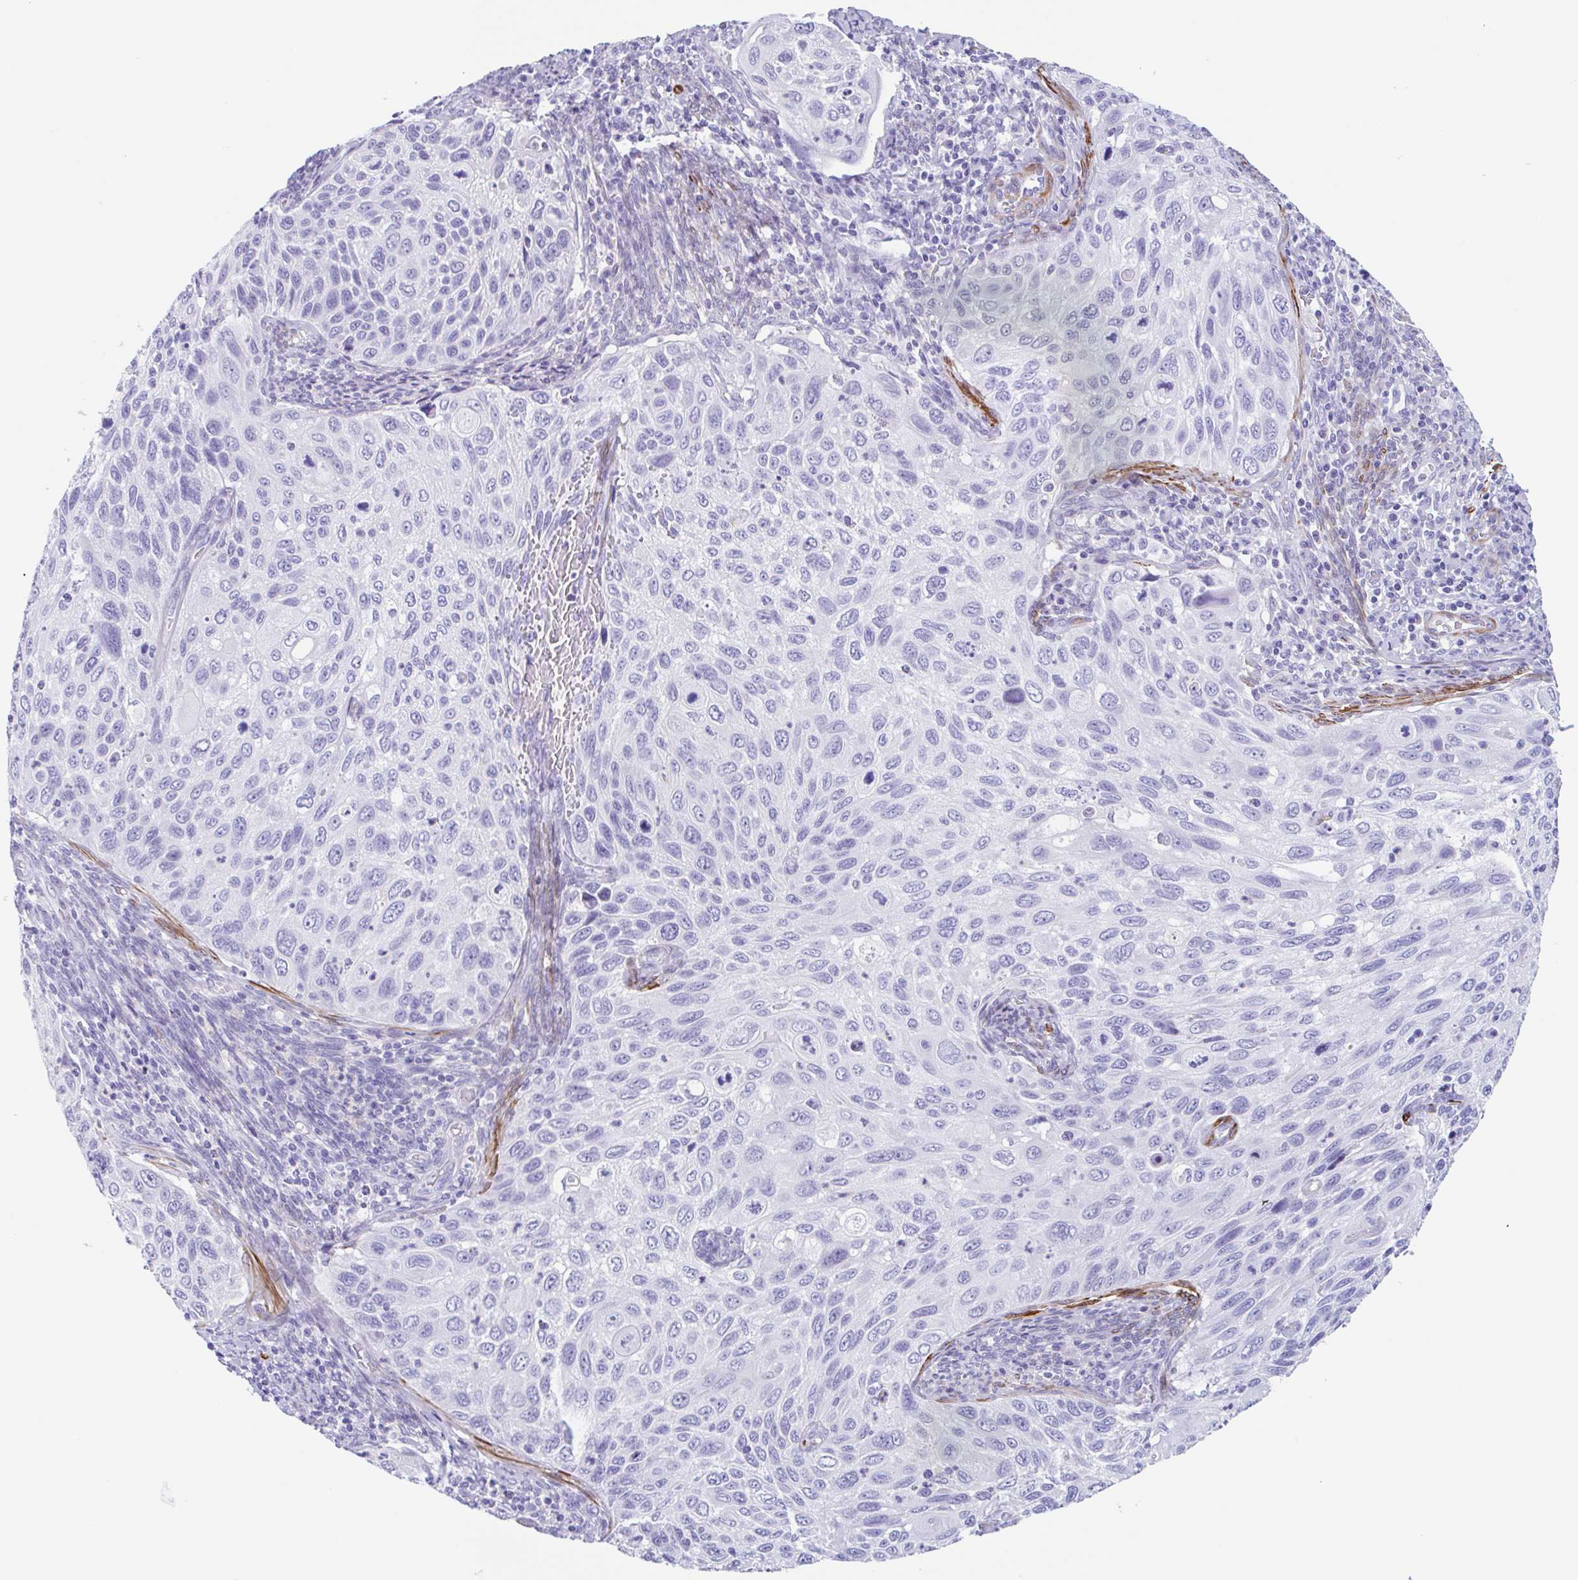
{"staining": {"intensity": "negative", "quantity": "none", "location": "none"}, "tissue": "cervical cancer", "cell_type": "Tumor cells", "image_type": "cancer", "snomed": [{"axis": "morphology", "description": "Squamous cell carcinoma, NOS"}, {"axis": "topography", "description": "Cervix"}], "caption": "This is a image of IHC staining of cervical cancer, which shows no positivity in tumor cells.", "gene": "TAS2R41", "patient": {"sex": "female", "age": 70}}